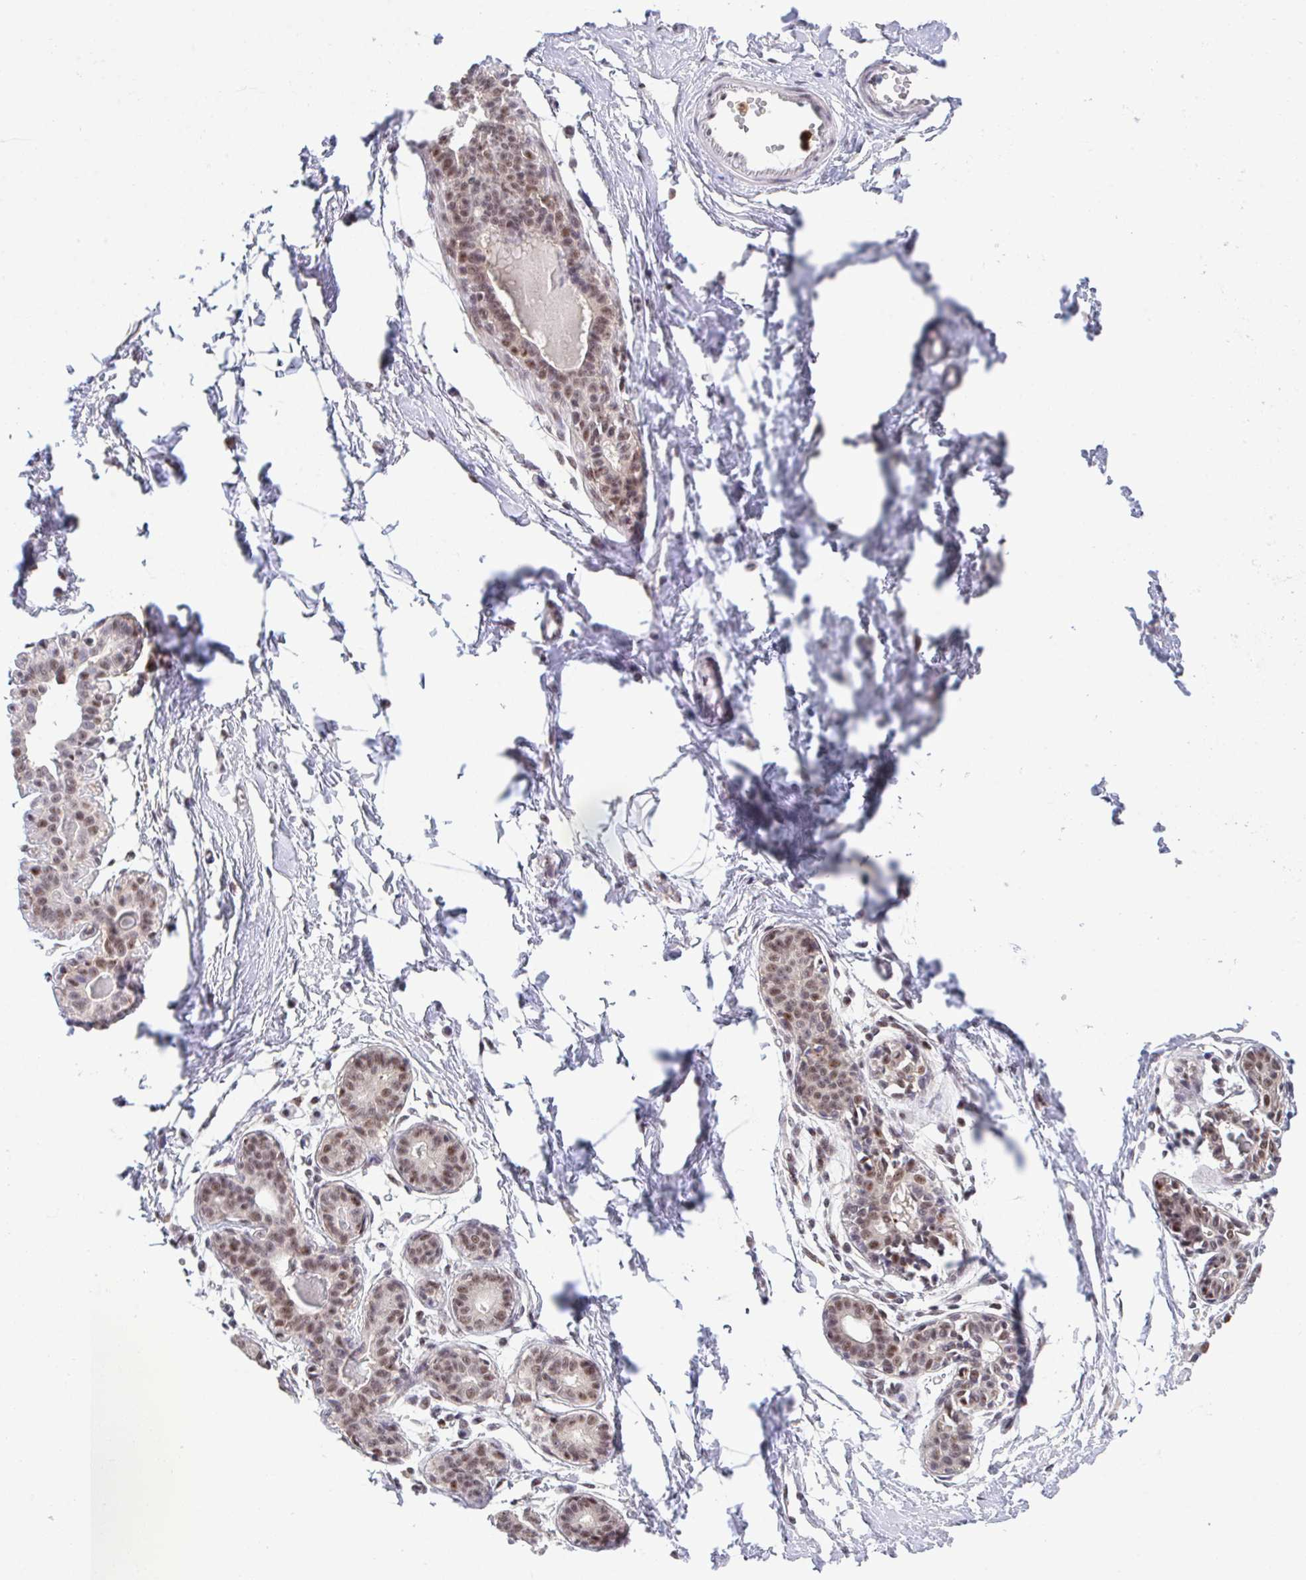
{"staining": {"intensity": "negative", "quantity": "none", "location": "none"}, "tissue": "breast", "cell_type": "Adipocytes", "image_type": "normal", "snomed": [{"axis": "morphology", "description": "Normal tissue, NOS"}, {"axis": "topography", "description": "Breast"}], "caption": "IHC histopathology image of normal human breast stained for a protein (brown), which shows no staining in adipocytes.", "gene": "OR6K3", "patient": {"sex": "female", "age": 45}}